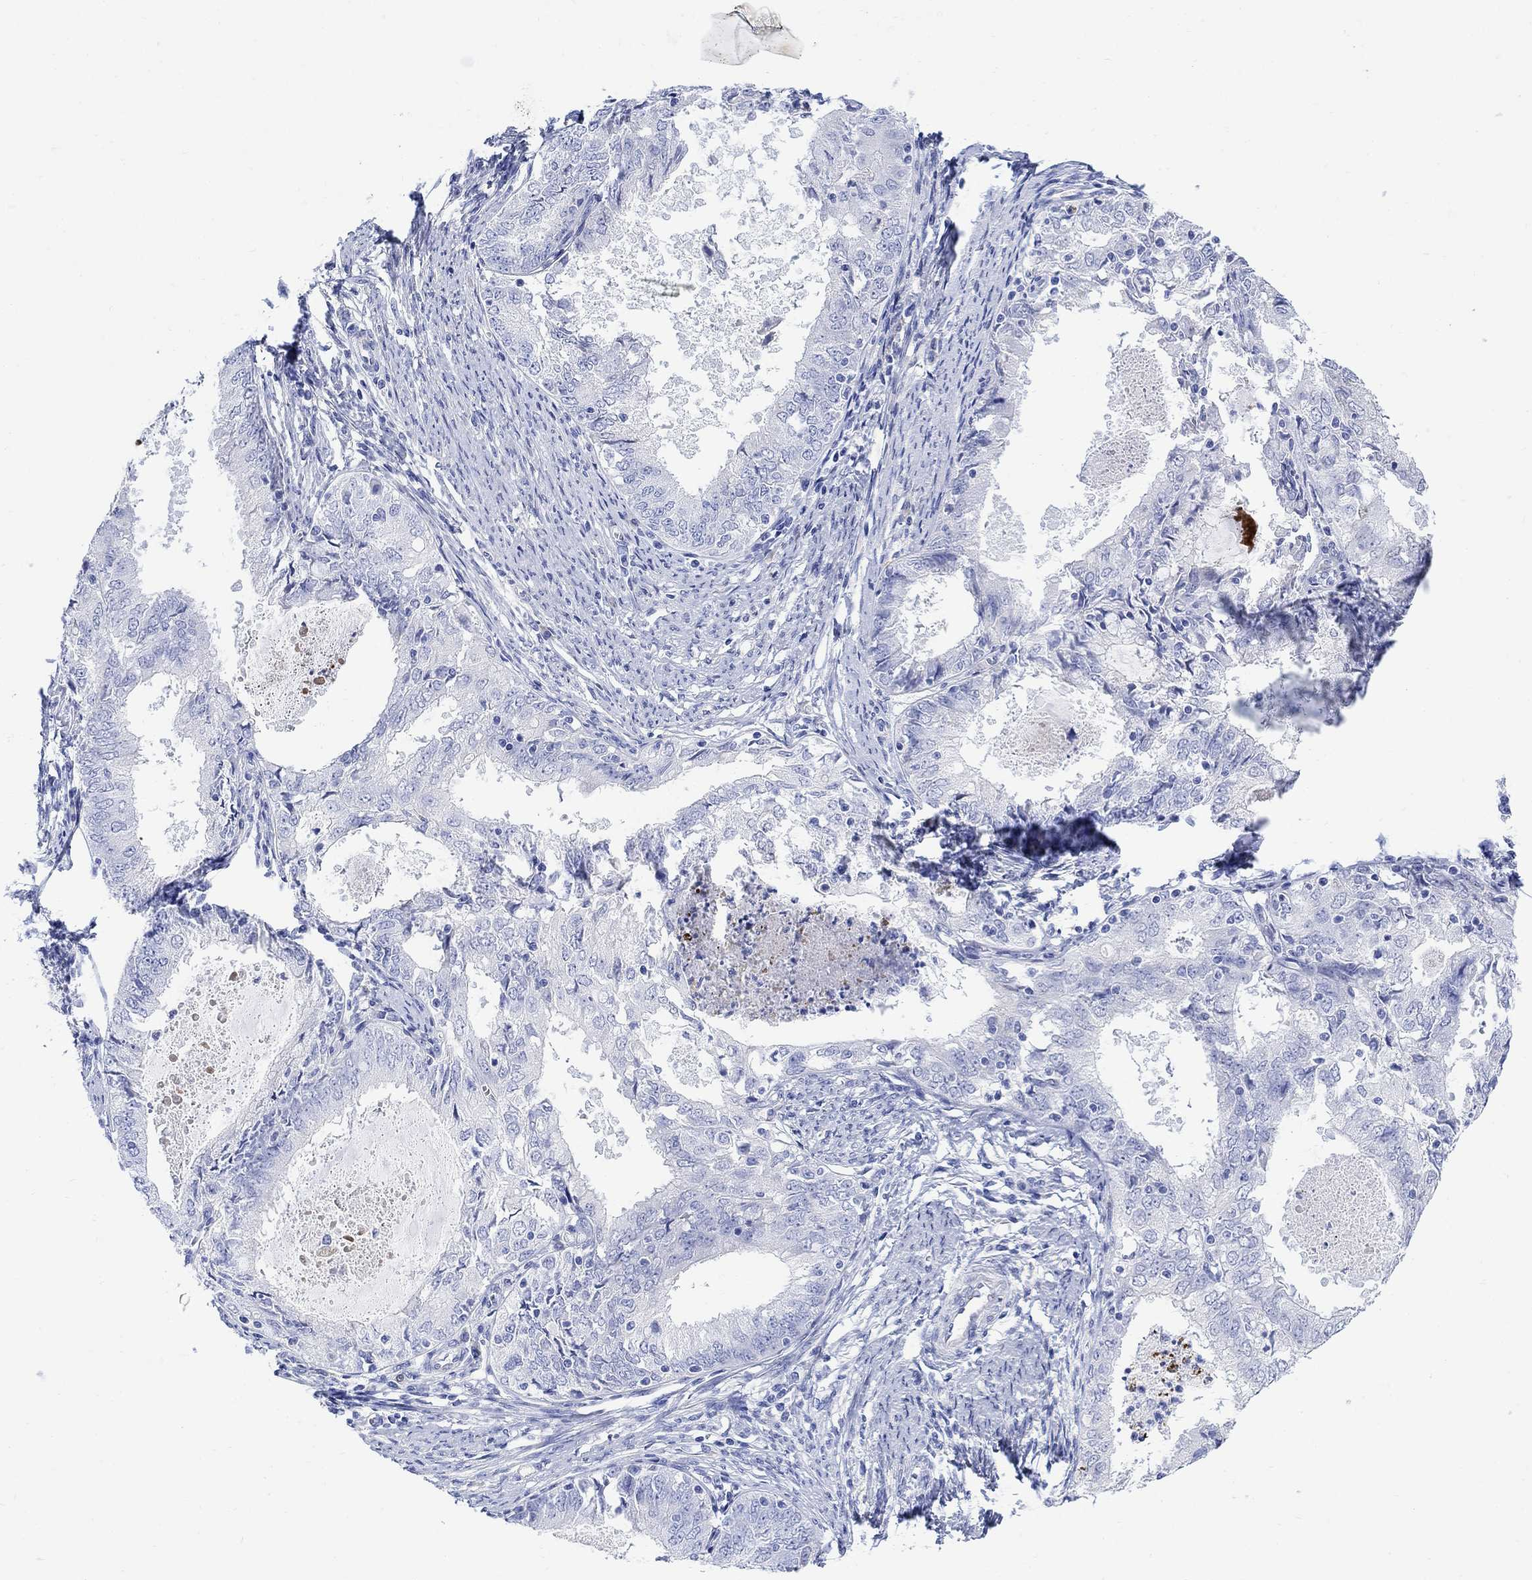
{"staining": {"intensity": "negative", "quantity": "none", "location": "none"}, "tissue": "endometrial cancer", "cell_type": "Tumor cells", "image_type": "cancer", "snomed": [{"axis": "morphology", "description": "Adenocarcinoma, NOS"}, {"axis": "topography", "description": "Endometrium"}], "caption": "This is an immunohistochemistry (IHC) micrograph of adenocarcinoma (endometrial). There is no positivity in tumor cells.", "gene": "MYL1", "patient": {"sex": "female", "age": 57}}